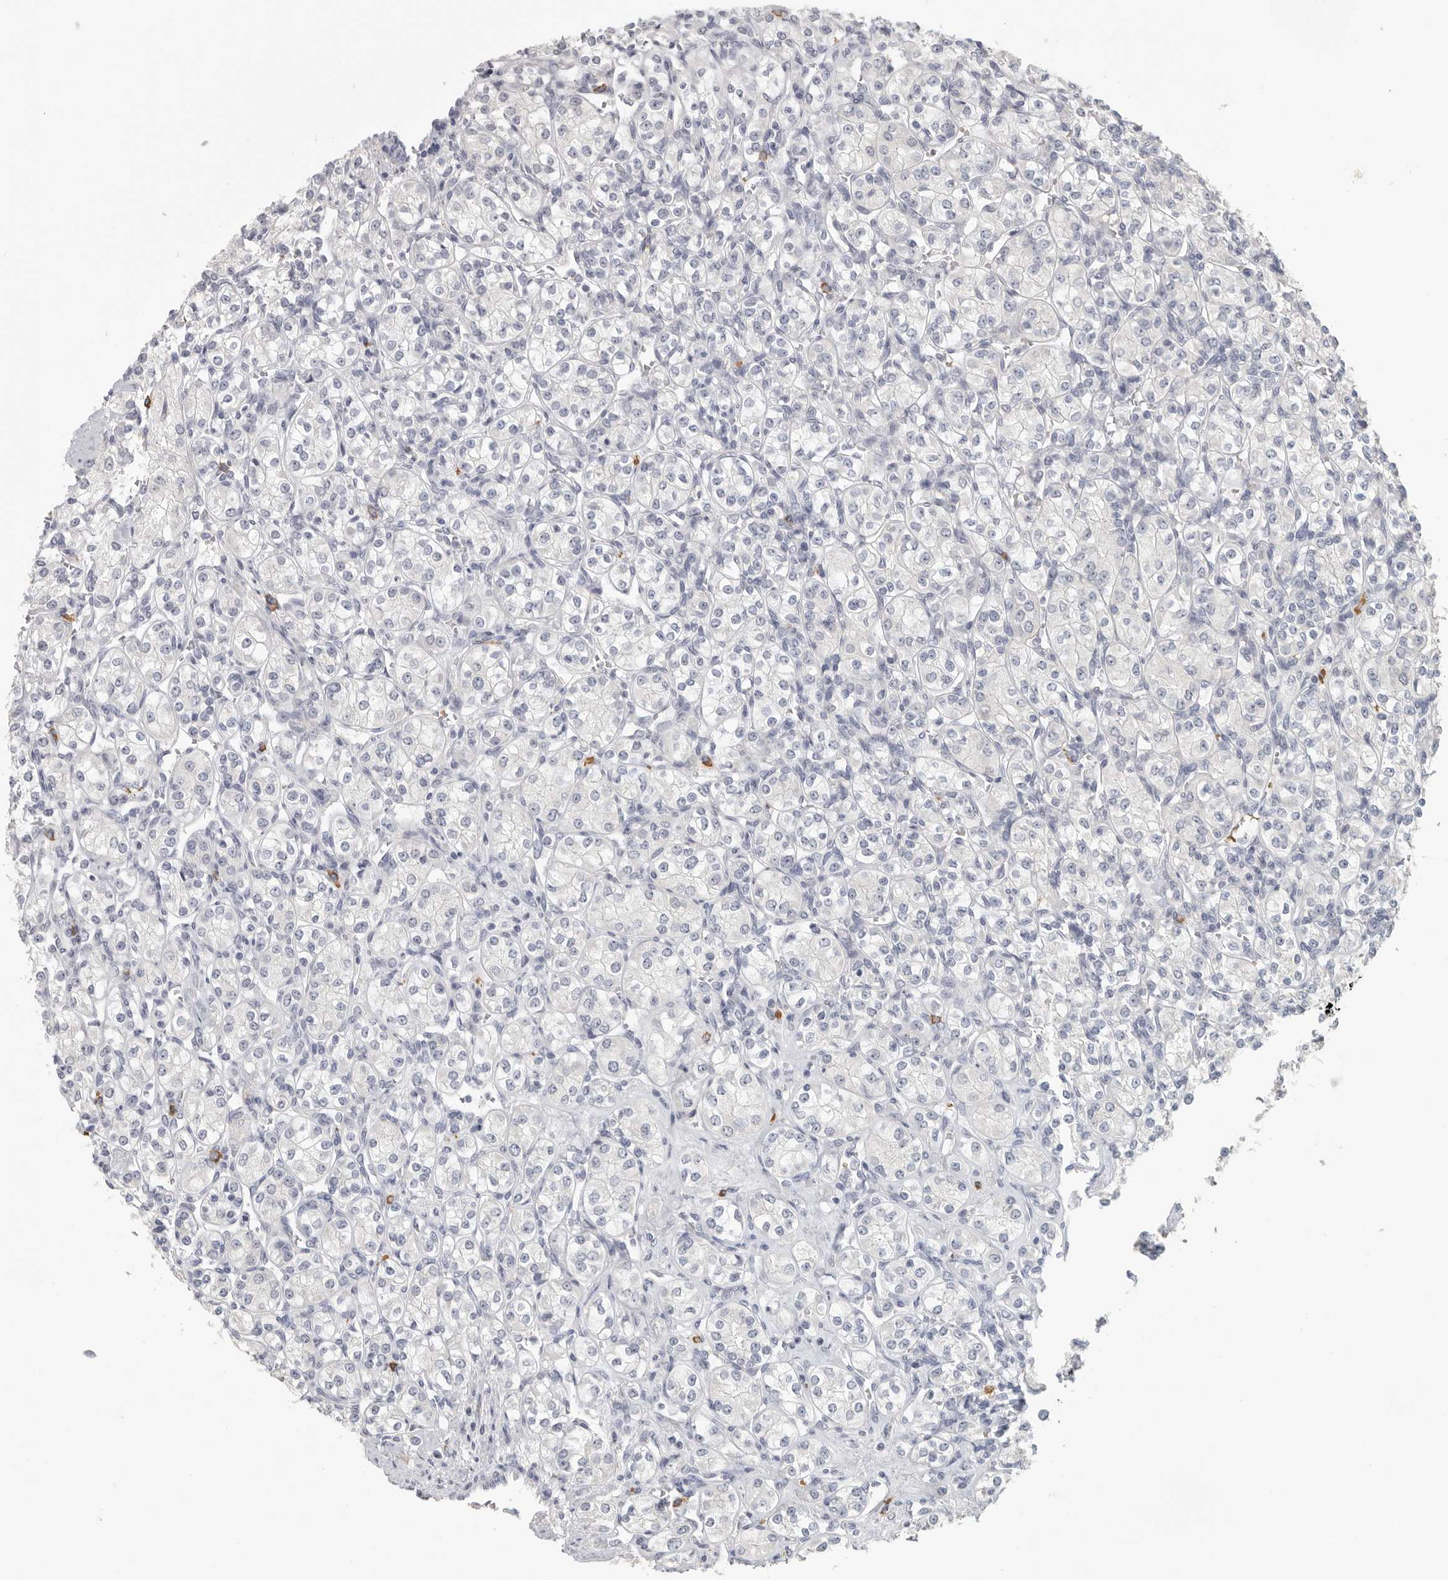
{"staining": {"intensity": "negative", "quantity": "none", "location": "none"}, "tissue": "renal cancer", "cell_type": "Tumor cells", "image_type": "cancer", "snomed": [{"axis": "morphology", "description": "Adenocarcinoma, NOS"}, {"axis": "topography", "description": "Kidney"}], "caption": "DAB immunohistochemical staining of renal adenocarcinoma exhibits no significant staining in tumor cells.", "gene": "DNAJC11", "patient": {"sex": "male", "age": 77}}